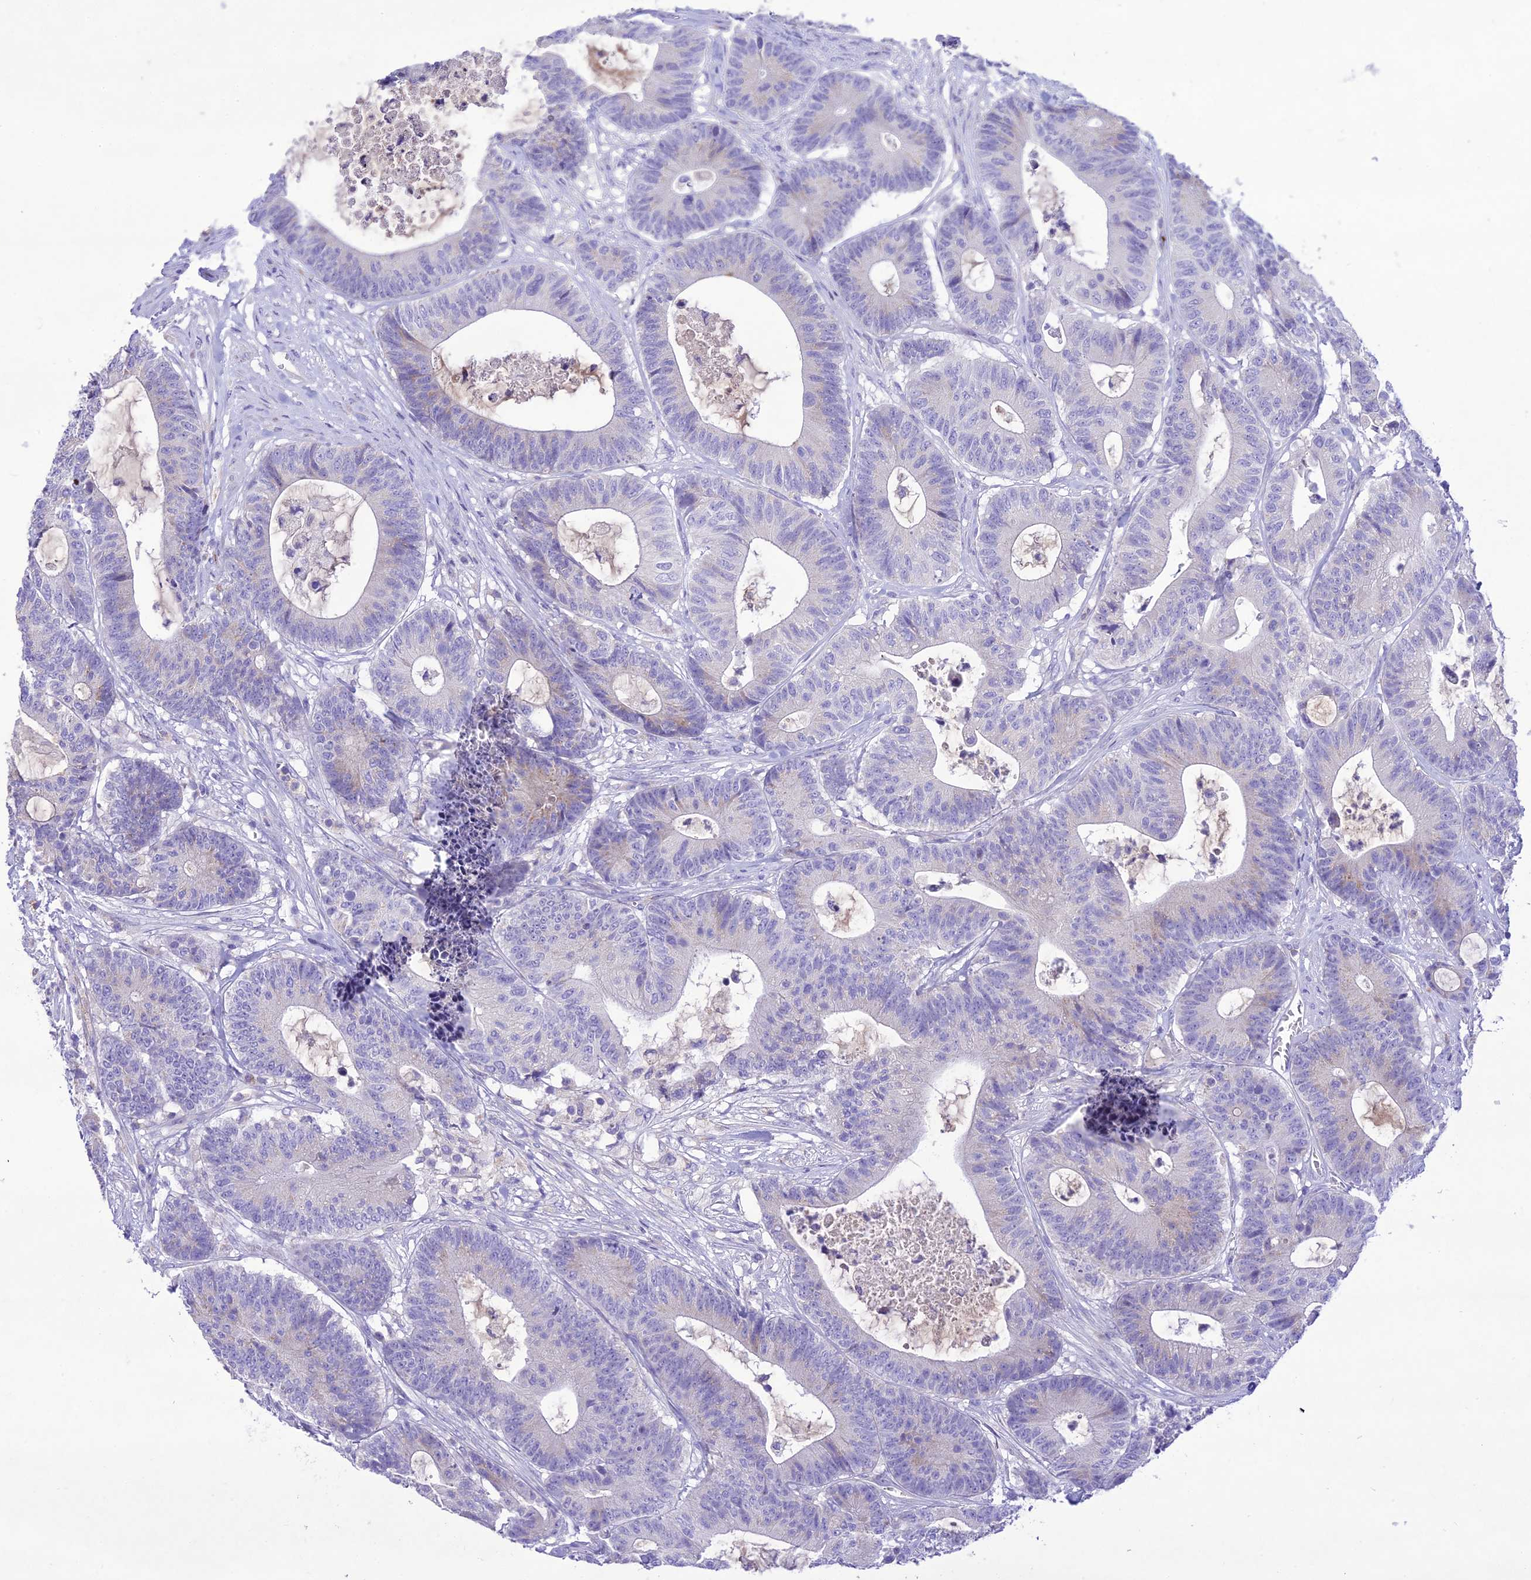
{"staining": {"intensity": "negative", "quantity": "none", "location": "none"}, "tissue": "colorectal cancer", "cell_type": "Tumor cells", "image_type": "cancer", "snomed": [{"axis": "morphology", "description": "Adenocarcinoma, NOS"}, {"axis": "topography", "description": "Colon"}], "caption": "There is no significant staining in tumor cells of colorectal adenocarcinoma.", "gene": "SLC13A5", "patient": {"sex": "female", "age": 84}}